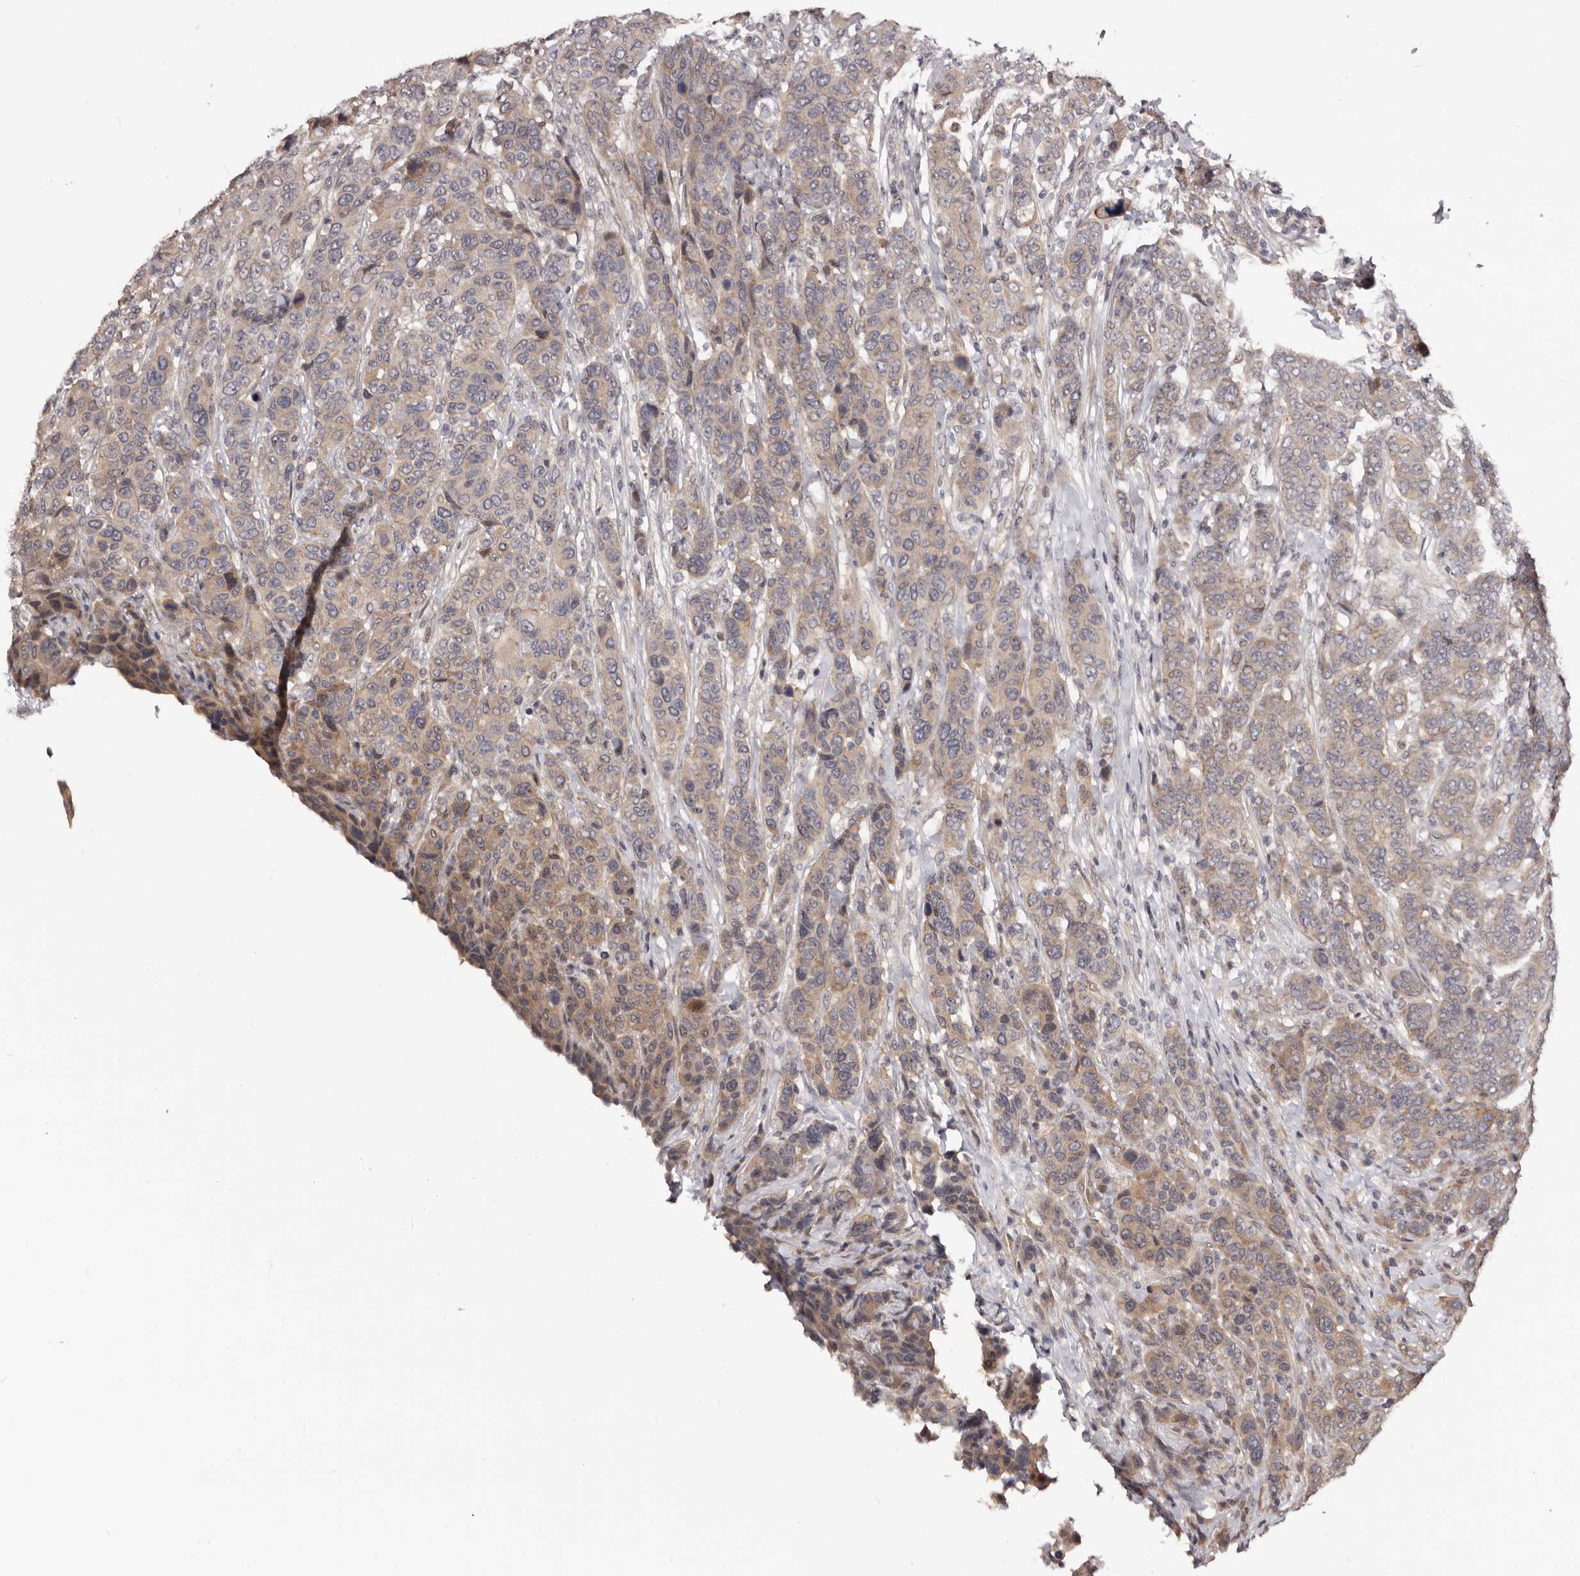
{"staining": {"intensity": "weak", "quantity": "<25%", "location": "cytoplasmic/membranous"}, "tissue": "breast cancer", "cell_type": "Tumor cells", "image_type": "cancer", "snomed": [{"axis": "morphology", "description": "Duct carcinoma"}, {"axis": "topography", "description": "Breast"}], "caption": "An IHC micrograph of breast intraductal carcinoma is shown. There is no staining in tumor cells of breast intraductal carcinoma.", "gene": "NOL12", "patient": {"sex": "female", "age": 37}}